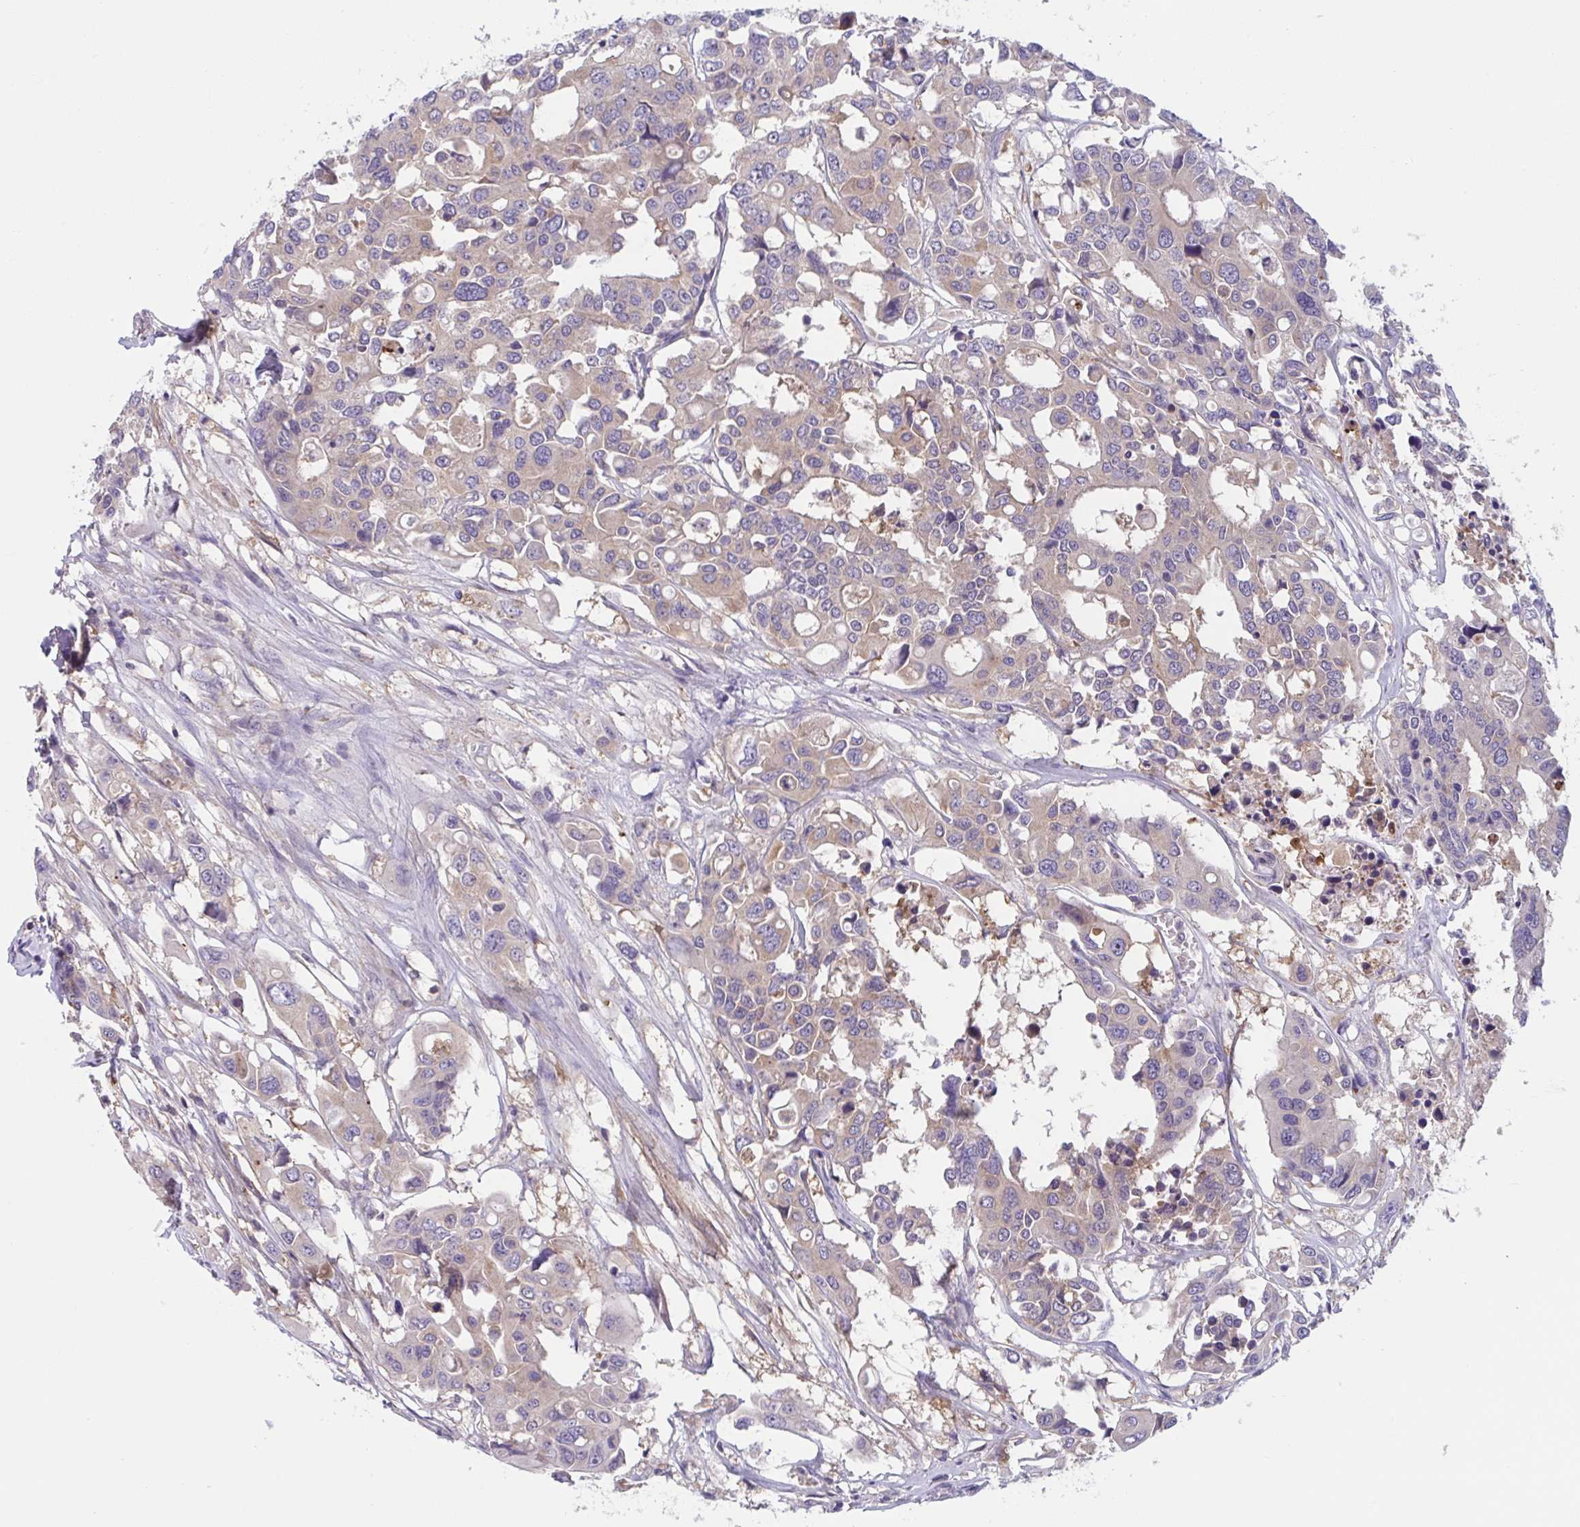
{"staining": {"intensity": "weak", "quantity": "<25%", "location": "cytoplasmic/membranous"}, "tissue": "colorectal cancer", "cell_type": "Tumor cells", "image_type": "cancer", "snomed": [{"axis": "morphology", "description": "Adenocarcinoma, NOS"}, {"axis": "topography", "description": "Colon"}], "caption": "Immunohistochemistry micrograph of colorectal cancer (adenocarcinoma) stained for a protein (brown), which reveals no positivity in tumor cells.", "gene": "WNT9B", "patient": {"sex": "male", "age": 77}}